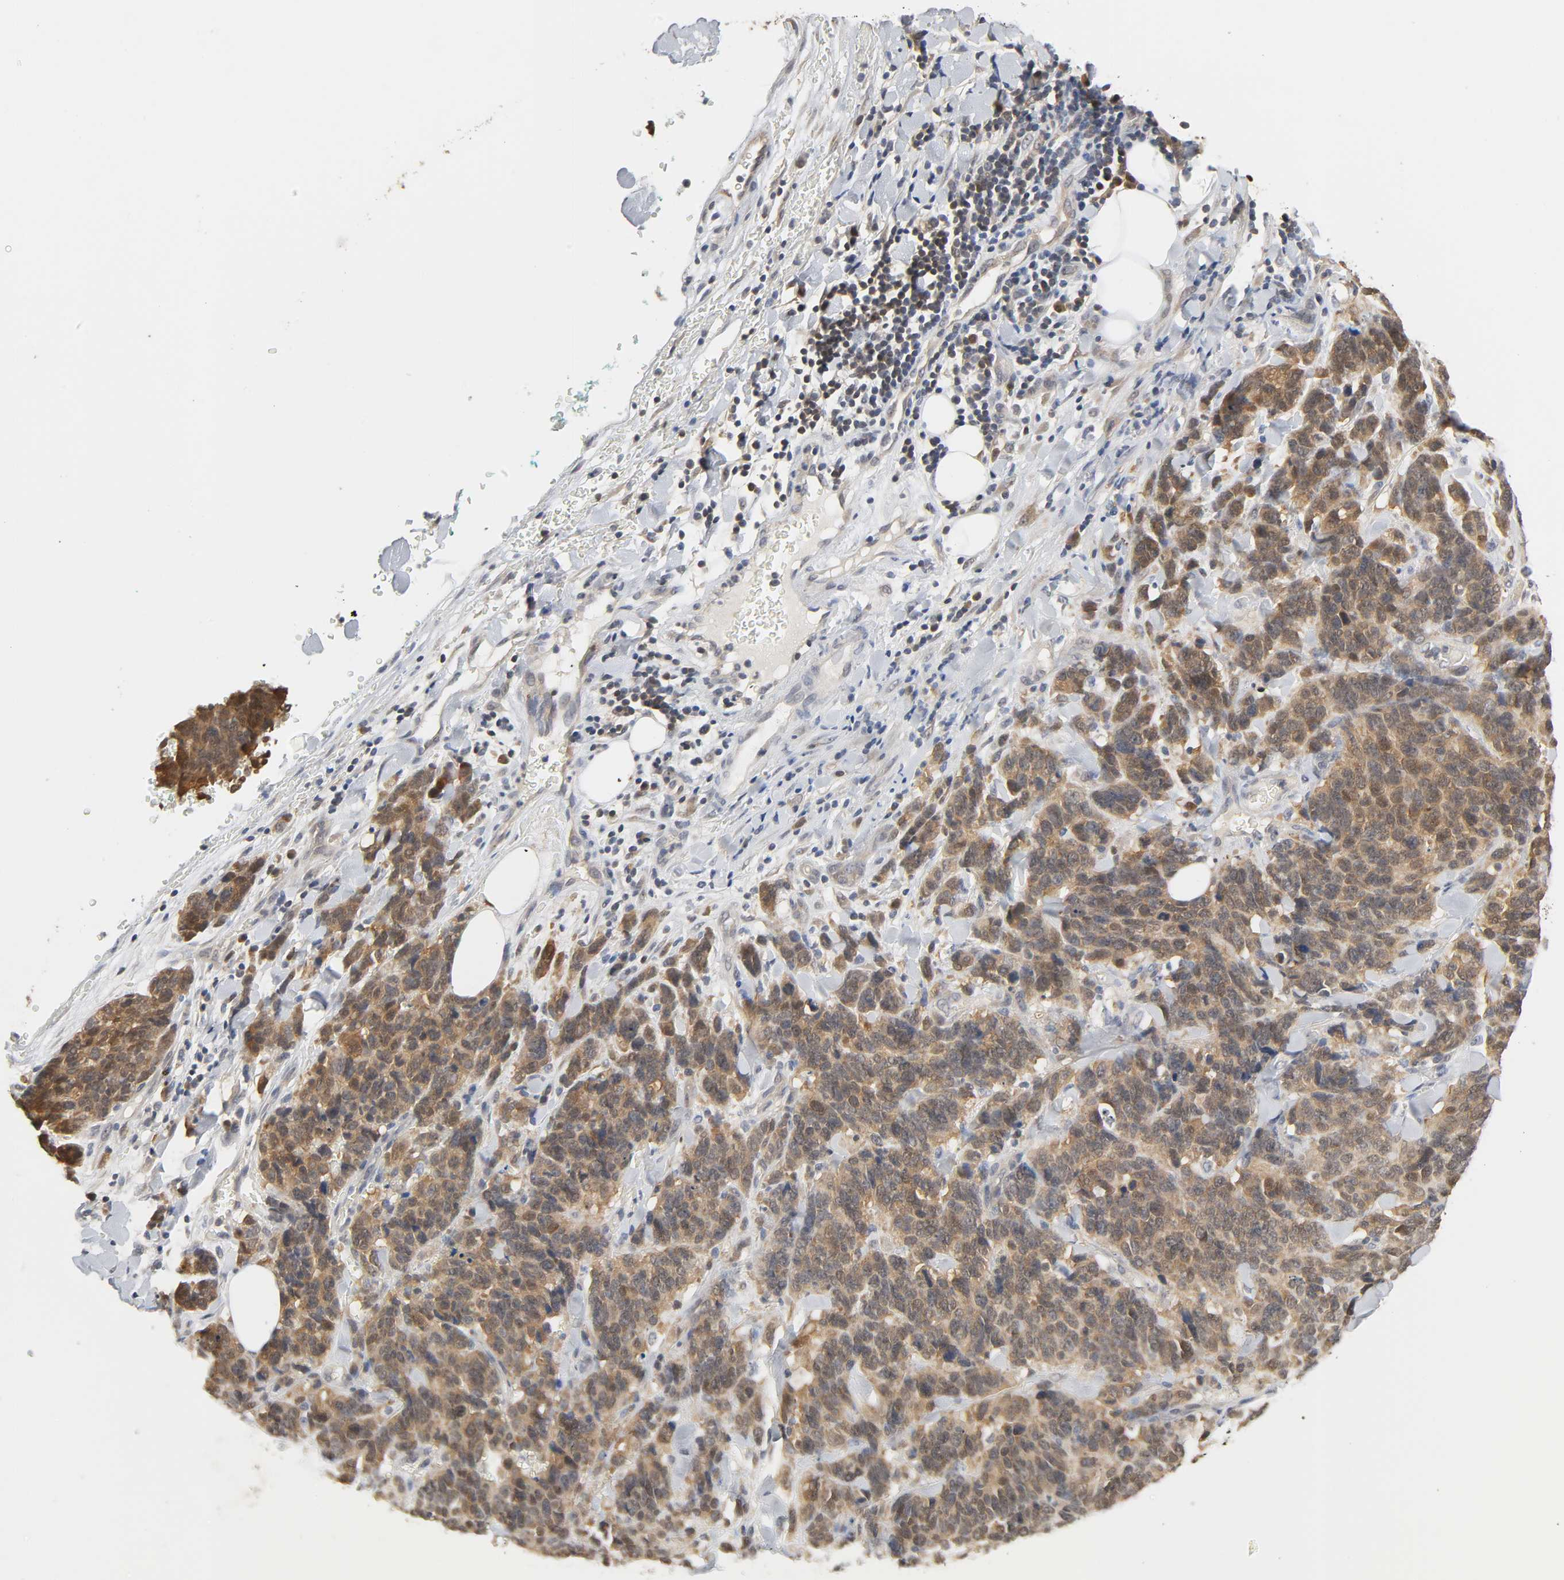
{"staining": {"intensity": "moderate", "quantity": ">75%", "location": "cytoplasmic/membranous"}, "tissue": "lung cancer", "cell_type": "Tumor cells", "image_type": "cancer", "snomed": [{"axis": "morphology", "description": "Neoplasm, malignant, NOS"}, {"axis": "topography", "description": "Lung"}], "caption": "Protein staining reveals moderate cytoplasmic/membranous expression in approximately >75% of tumor cells in lung cancer.", "gene": "MIF", "patient": {"sex": "female", "age": 58}}